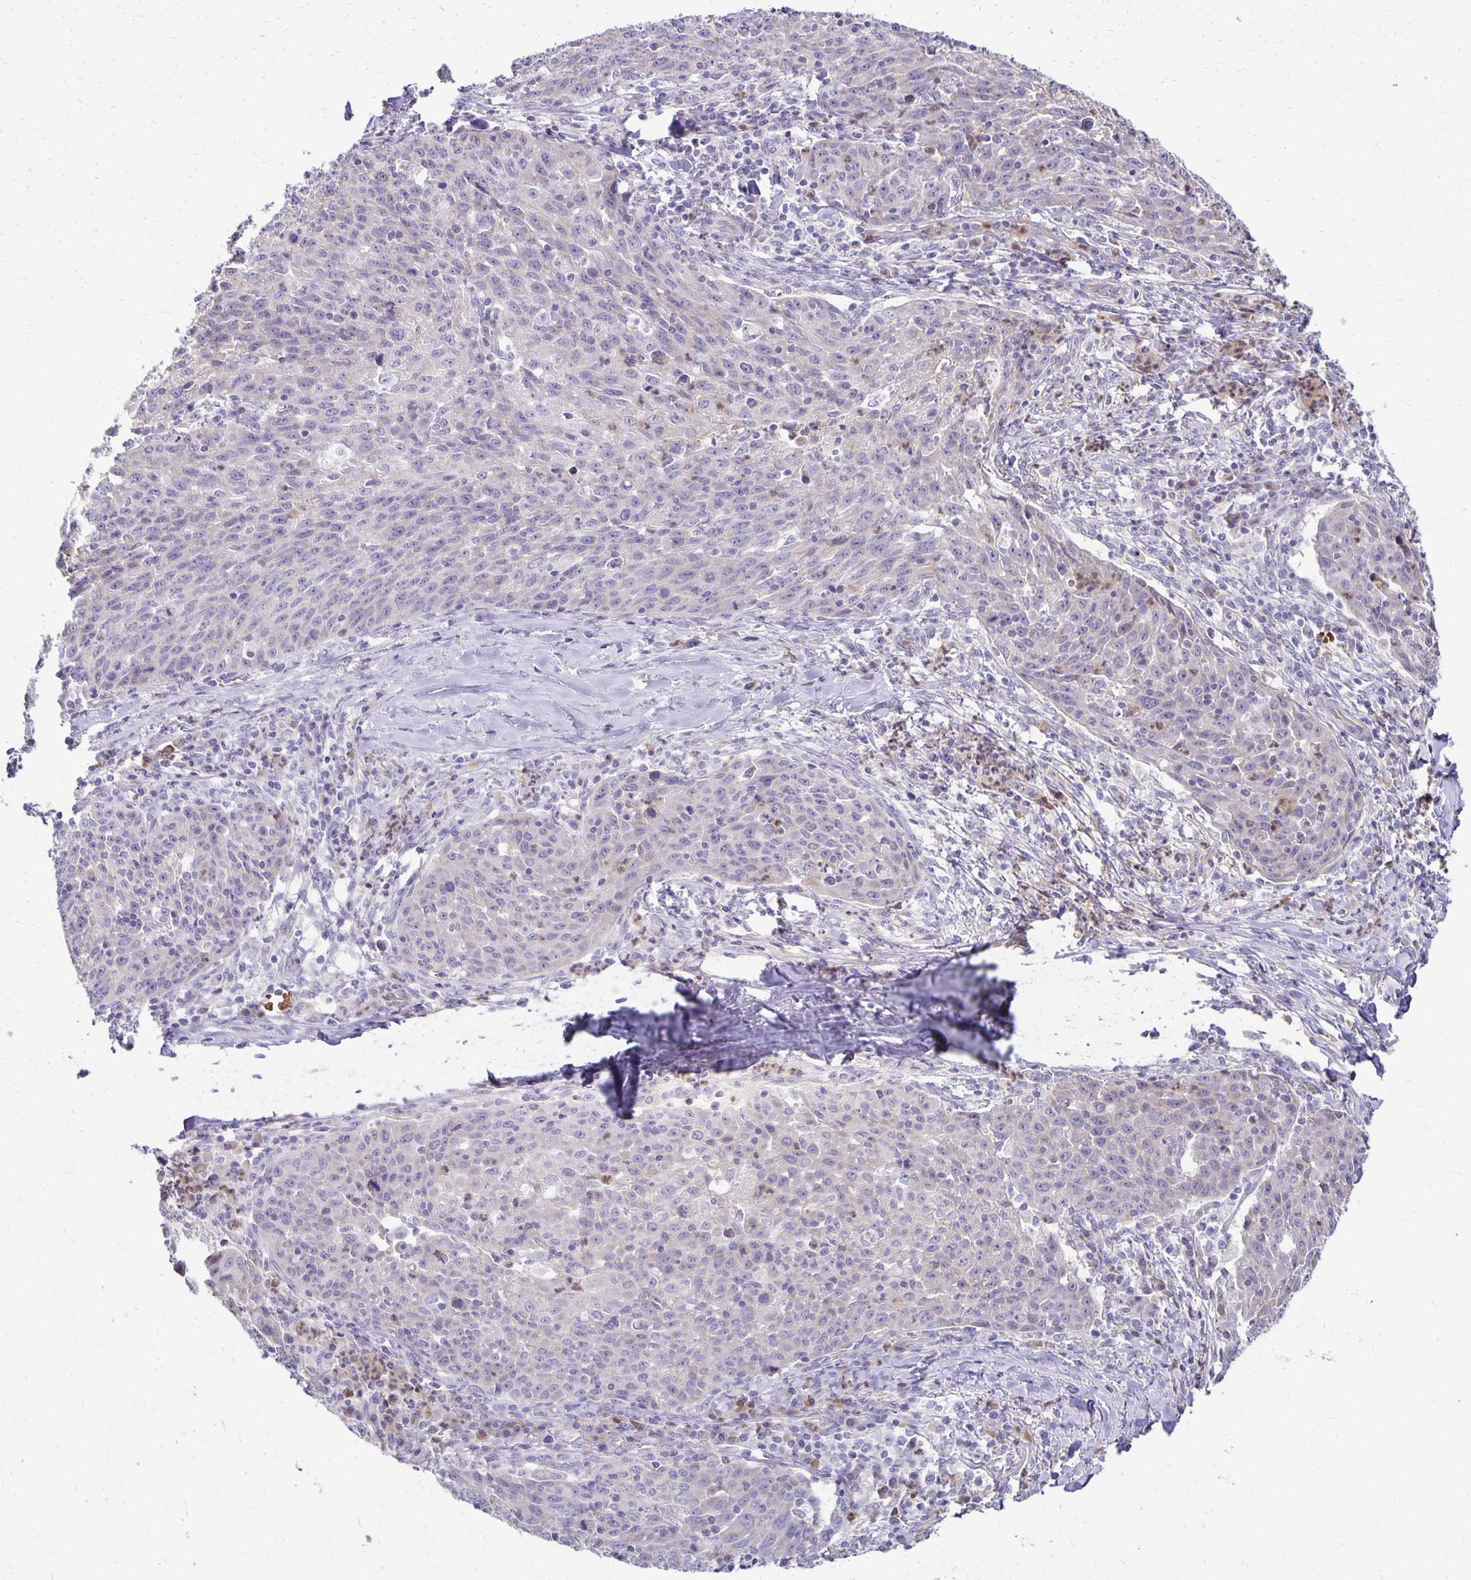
{"staining": {"intensity": "negative", "quantity": "none", "location": "none"}, "tissue": "lung cancer", "cell_type": "Tumor cells", "image_type": "cancer", "snomed": [{"axis": "morphology", "description": "Squamous cell carcinoma, NOS"}, {"axis": "morphology", "description": "Squamous cell carcinoma, metastatic, NOS"}, {"axis": "topography", "description": "Bronchus"}, {"axis": "topography", "description": "Lung"}], "caption": "The image demonstrates no staining of tumor cells in squamous cell carcinoma (lung).", "gene": "FN3K", "patient": {"sex": "male", "age": 62}}